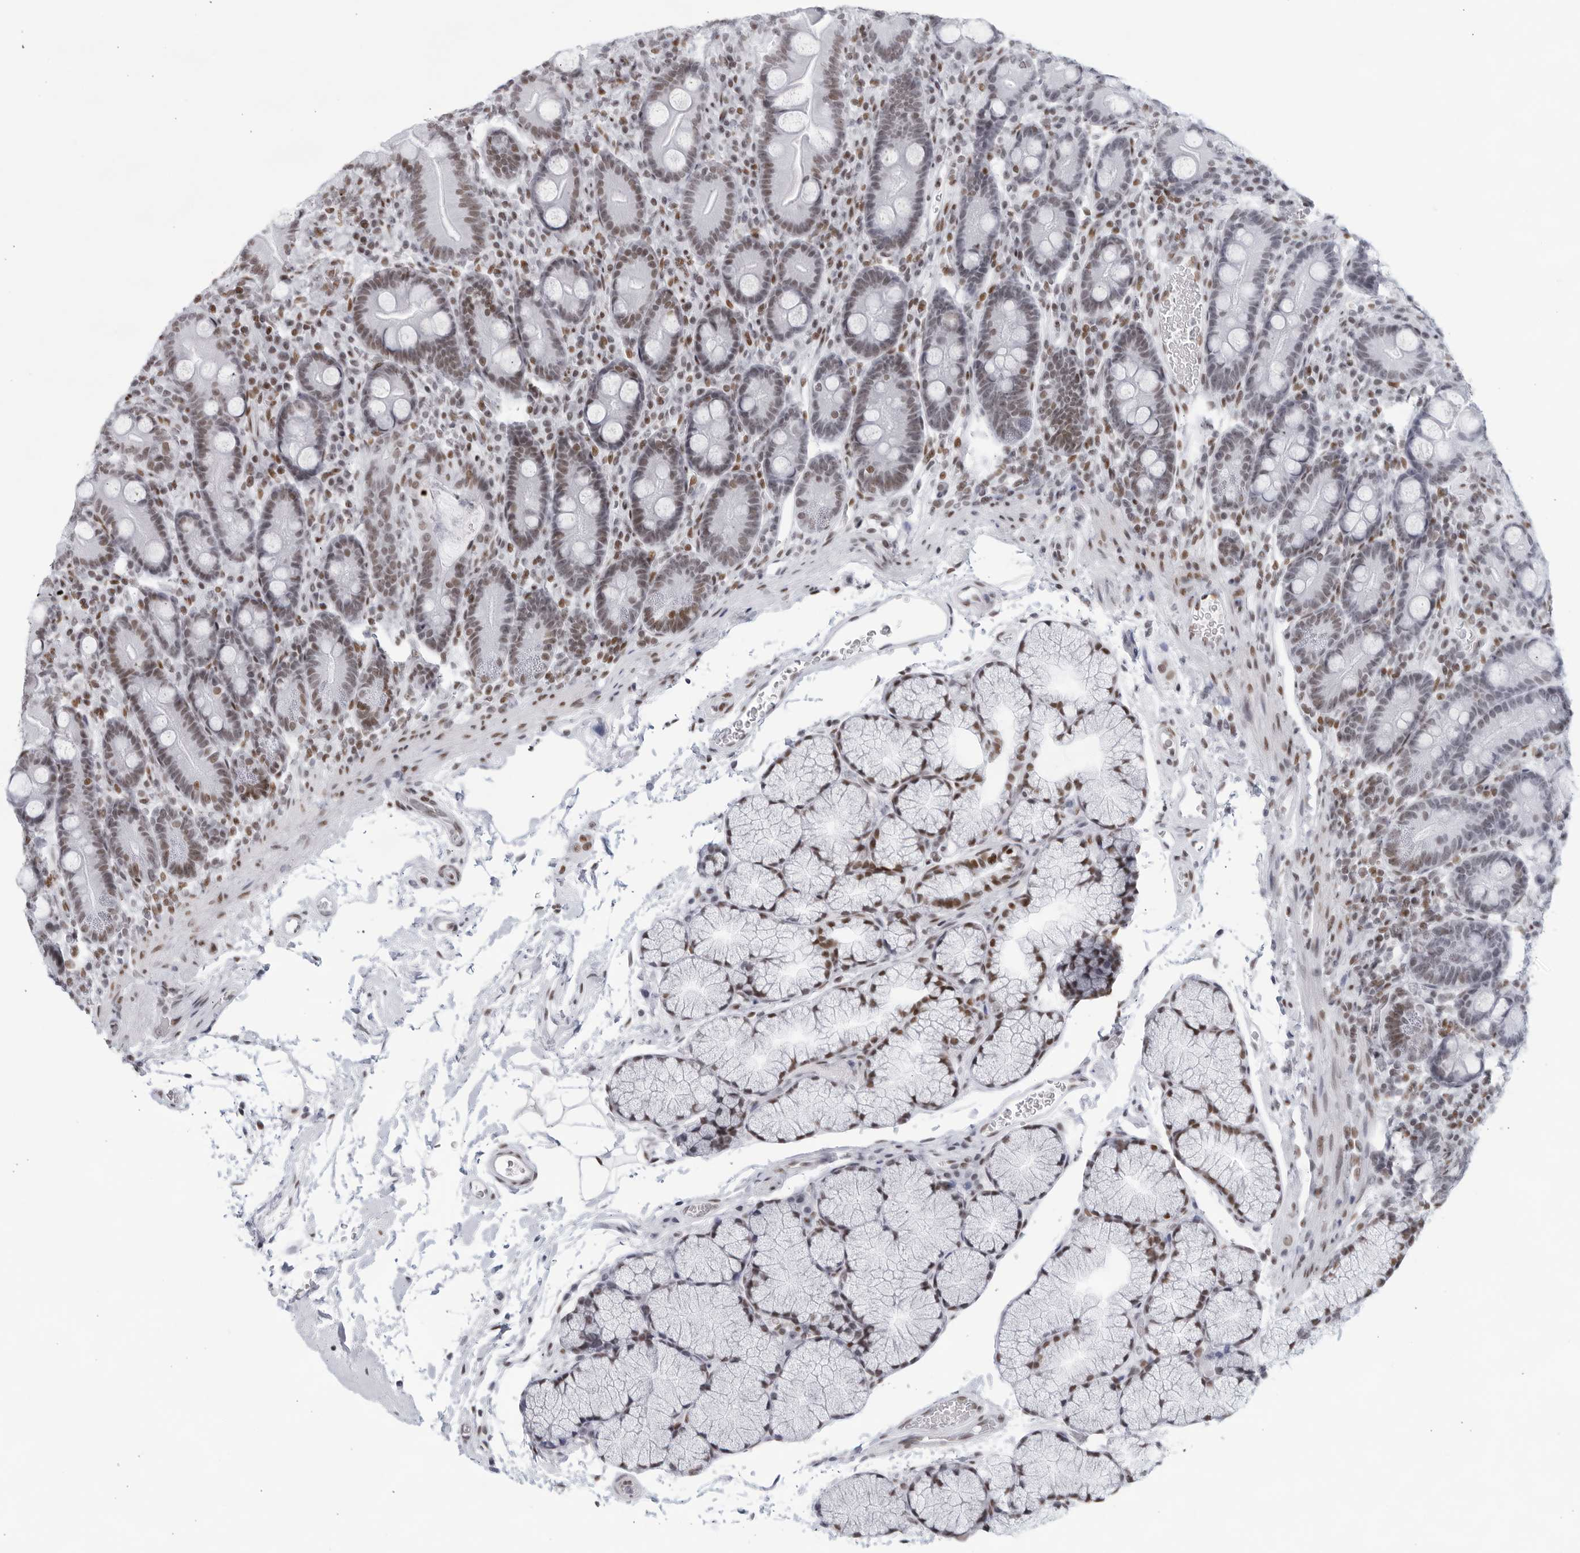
{"staining": {"intensity": "moderate", "quantity": "25%-75%", "location": "nuclear"}, "tissue": "duodenum", "cell_type": "Glandular cells", "image_type": "normal", "snomed": [{"axis": "morphology", "description": "Normal tissue, NOS"}, {"axis": "topography", "description": "Duodenum"}], "caption": "Immunohistochemistry micrograph of unremarkable duodenum stained for a protein (brown), which exhibits medium levels of moderate nuclear staining in about 25%-75% of glandular cells.", "gene": "HP1BP3", "patient": {"sex": "male", "age": 35}}